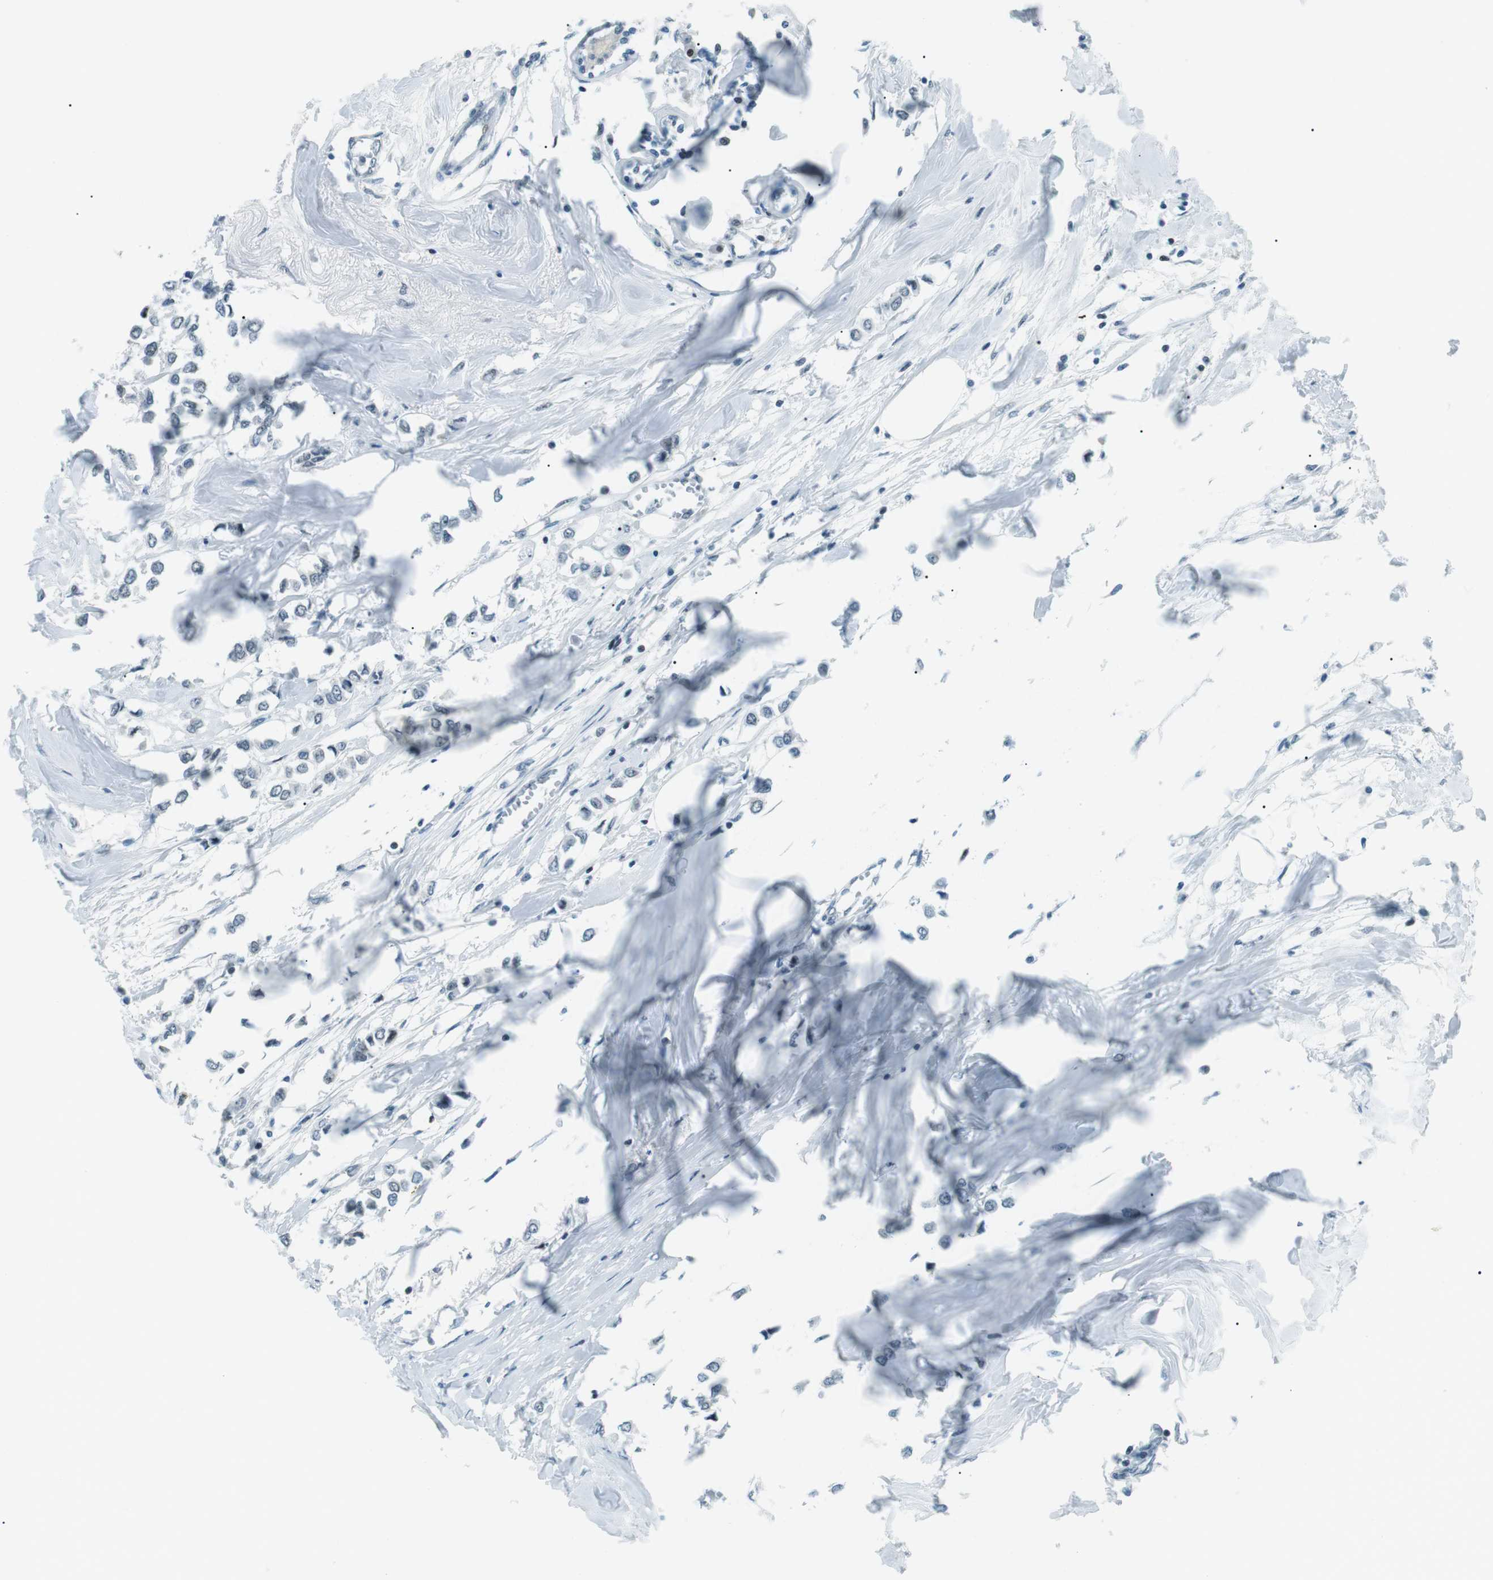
{"staining": {"intensity": "negative", "quantity": "none", "location": "none"}, "tissue": "breast cancer", "cell_type": "Tumor cells", "image_type": "cancer", "snomed": [{"axis": "morphology", "description": "Lobular carcinoma"}, {"axis": "topography", "description": "Breast"}], "caption": "High magnification brightfield microscopy of breast cancer stained with DAB (brown) and counterstained with hematoxylin (blue): tumor cells show no significant staining.", "gene": "PJA1", "patient": {"sex": "female", "age": 51}}